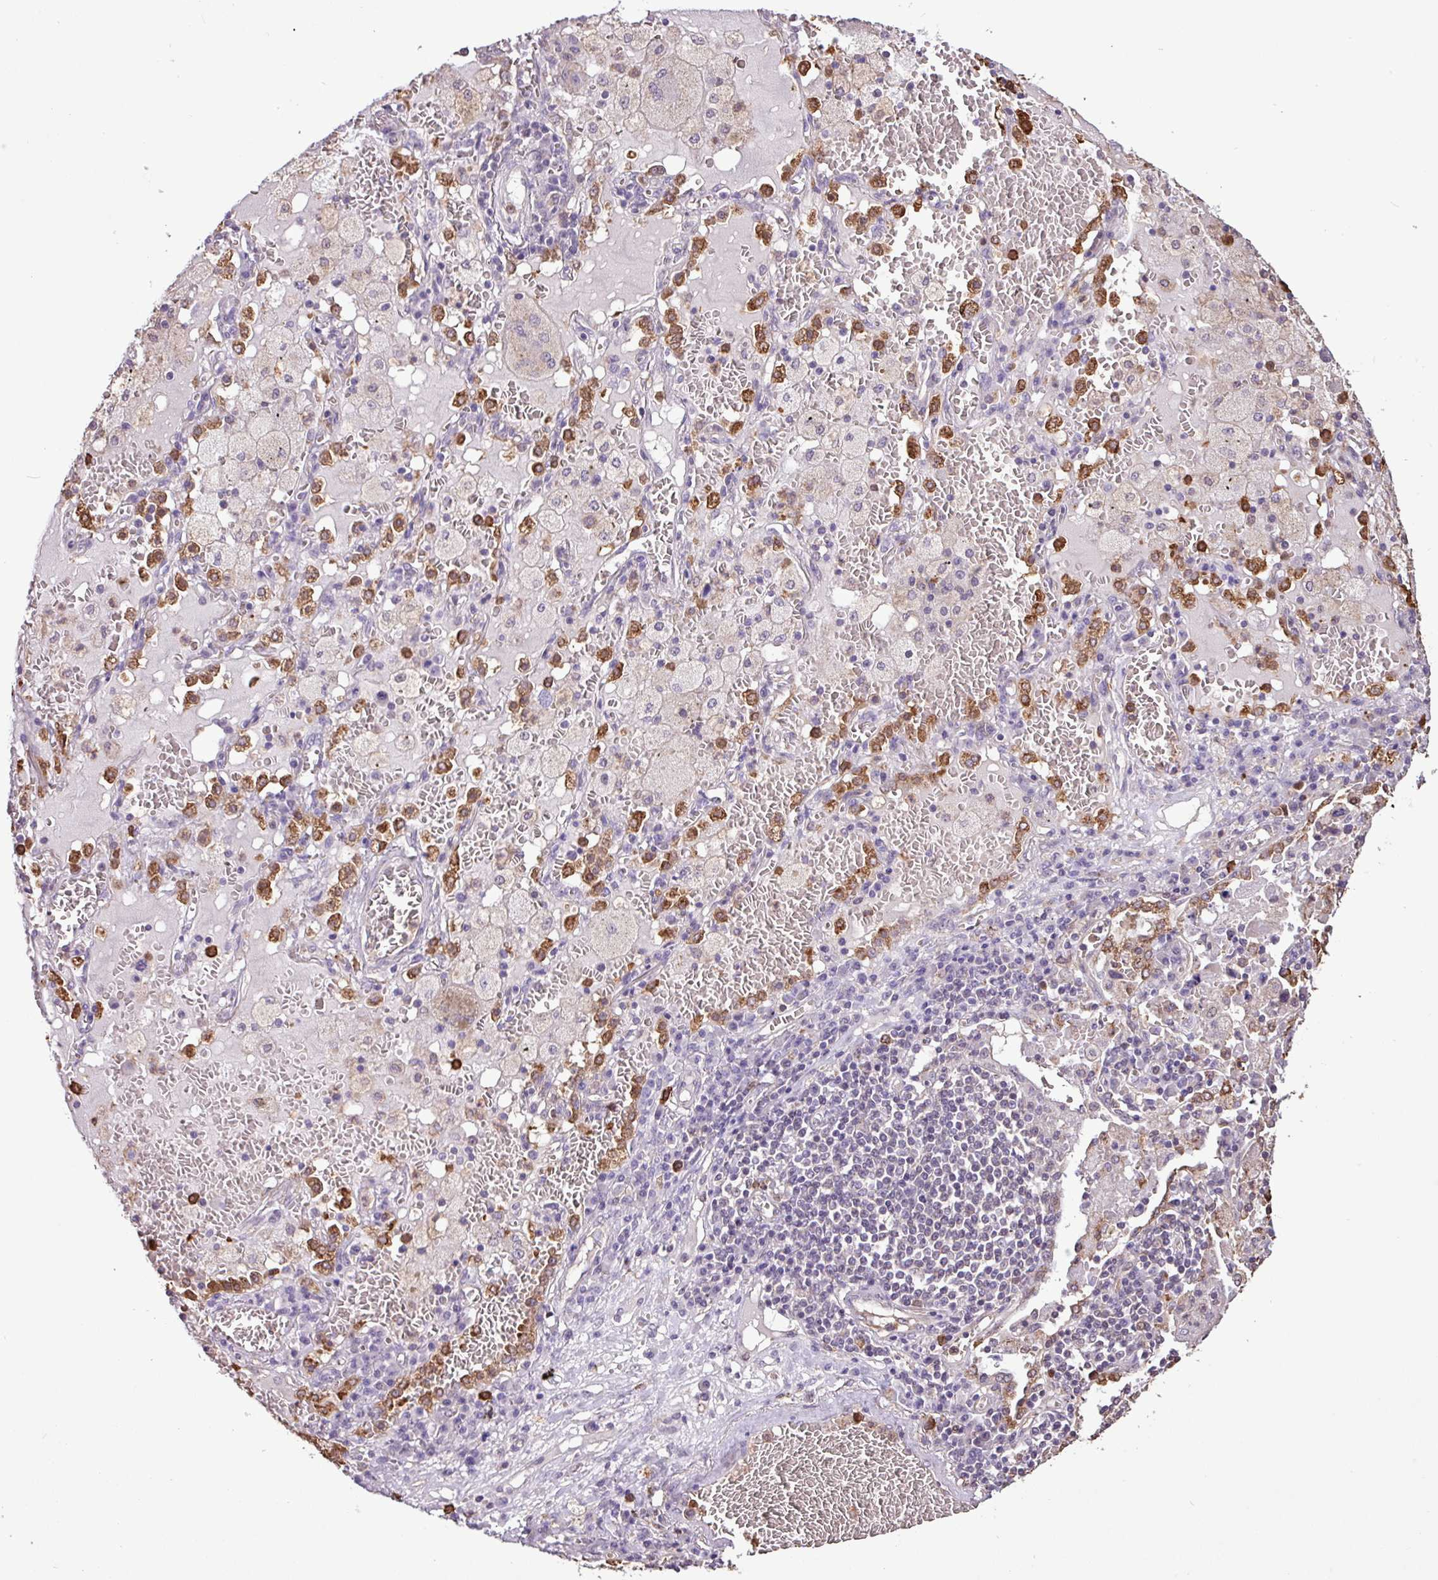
{"staining": {"intensity": "moderate", "quantity": ">75%", "location": "cytoplasmic/membranous,nuclear"}, "tissue": "lung cancer", "cell_type": "Tumor cells", "image_type": "cancer", "snomed": [{"axis": "morphology", "description": "Squamous cell carcinoma, NOS"}, {"axis": "topography", "description": "Lung"}], "caption": "A high-resolution photomicrograph shows IHC staining of lung cancer, which displays moderate cytoplasmic/membranous and nuclear expression in about >75% of tumor cells.", "gene": "CHST11", "patient": {"sex": "male", "age": 65}}